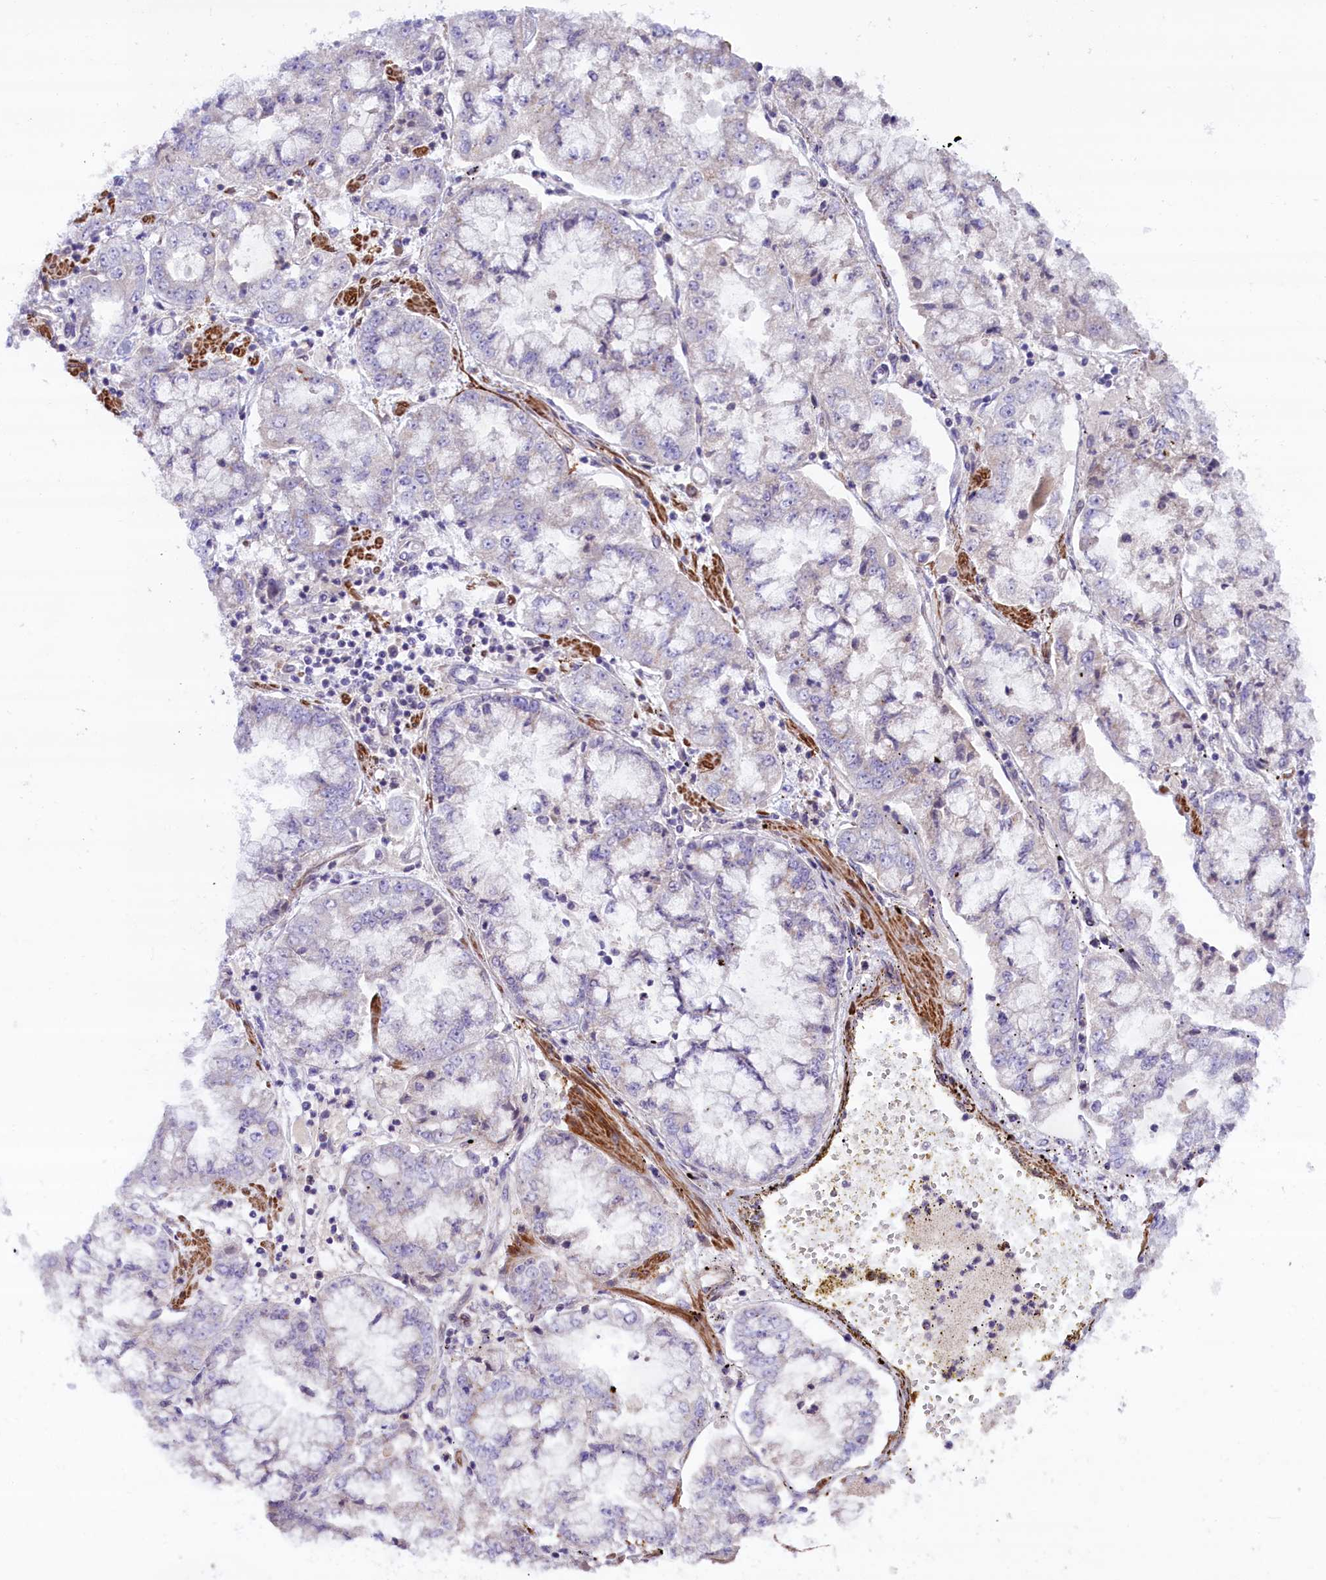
{"staining": {"intensity": "negative", "quantity": "none", "location": "none"}, "tissue": "stomach cancer", "cell_type": "Tumor cells", "image_type": "cancer", "snomed": [{"axis": "morphology", "description": "Adenocarcinoma, NOS"}, {"axis": "topography", "description": "Stomach"}], "caption": "High magnification brightfield microscopy of adenocarcinoma (stomach) stained with DAB (brown) and counterstained with hematoxylin (blue): tumor cells show no significant positivity.", "gene": "HDAC5", "patient": {"sex": "male", "age": 76}}